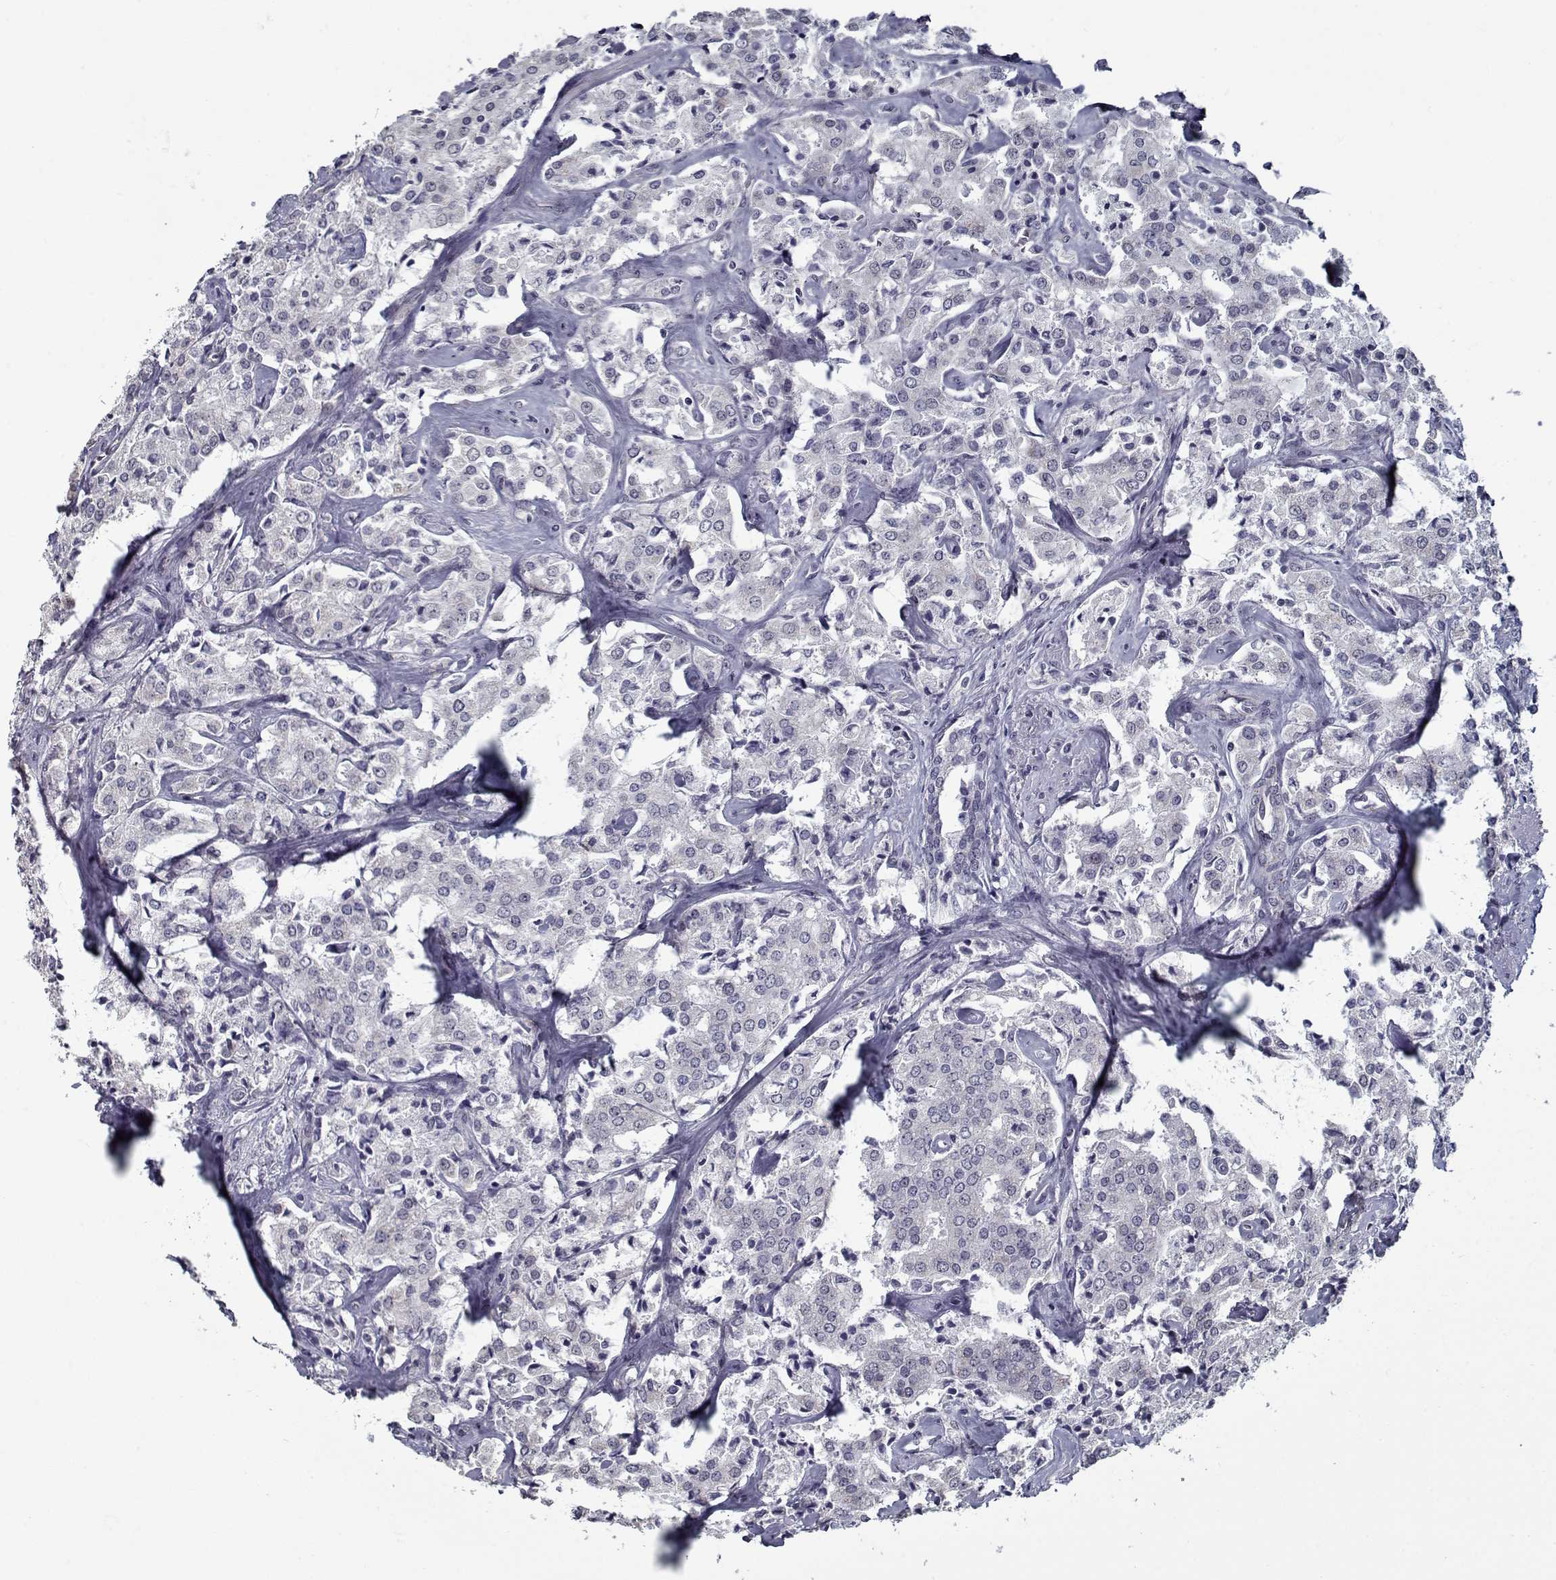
{"staining": {"intensity": "negative", "quantity": "none", "location": "none"}, "tissue": "prostate cancer", "cell_type": "Tumor cells", "image_type": "cancer", "snomed": [{"axis": "morphology", "description": "Adenocarcinoma, NOS"}, {"axis": "topography", "description": "Prostate"}], "caption": "Tumor cells show no significant staining in prostate cancer.", "gene": "SEC16B", "patient": {"sex": "male", "age": 66}}